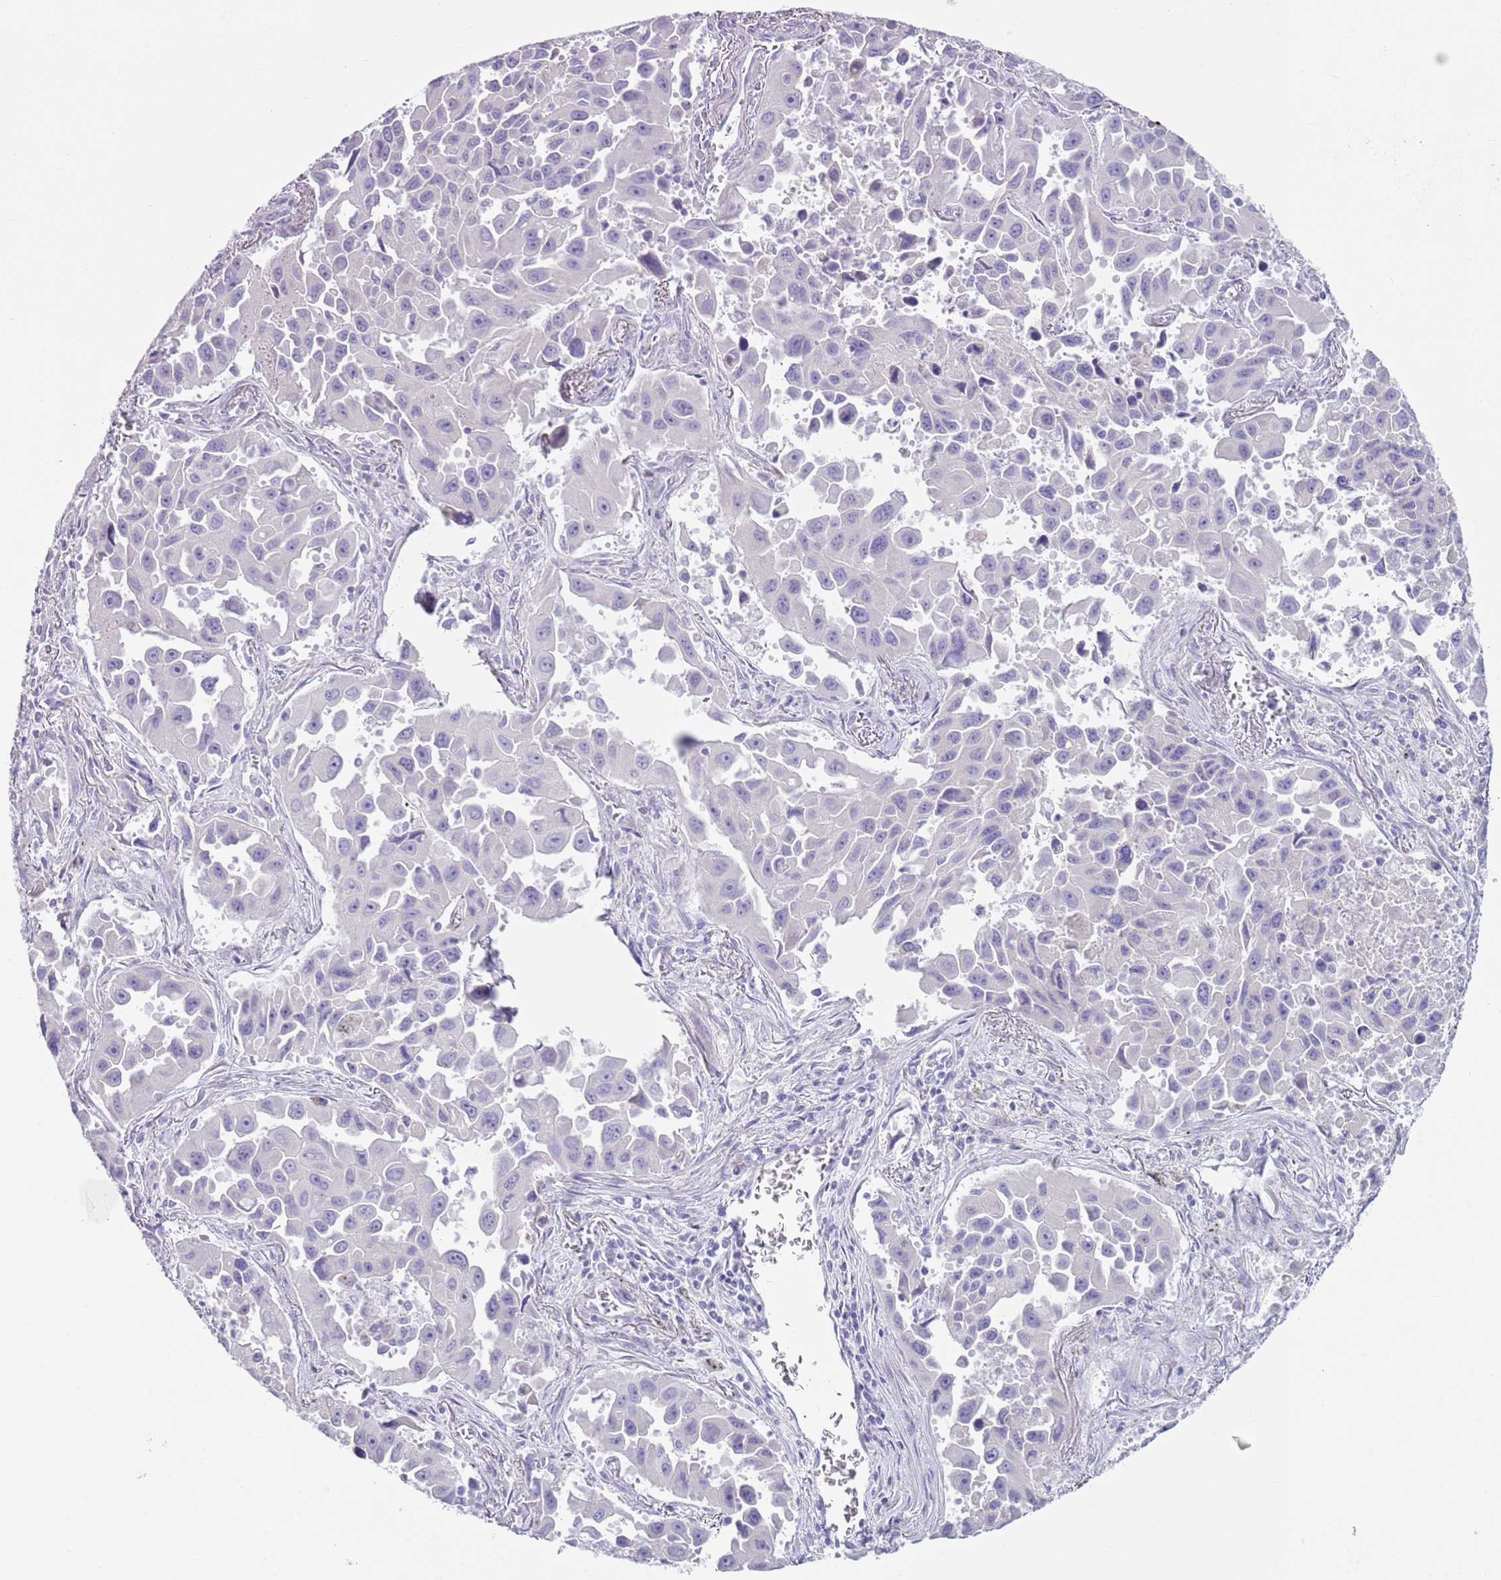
{"staining": {"intensity": "negative", "quantity": "none", "location": "none"}, "tissue": "lung cancer", "cell_type": "Tumor cells", "image_type": "cancer", "snomed": [{"axis": "morphology", "description": "Adenocarcinoma, NOS"}, {"axis": "topography", "description": "Lung"}], "caption": "The micrograph shows no significant positivity in tumor cells of lung cancer.", "gene": "CD177", "patient": {"sex": "male", "age": 66}}